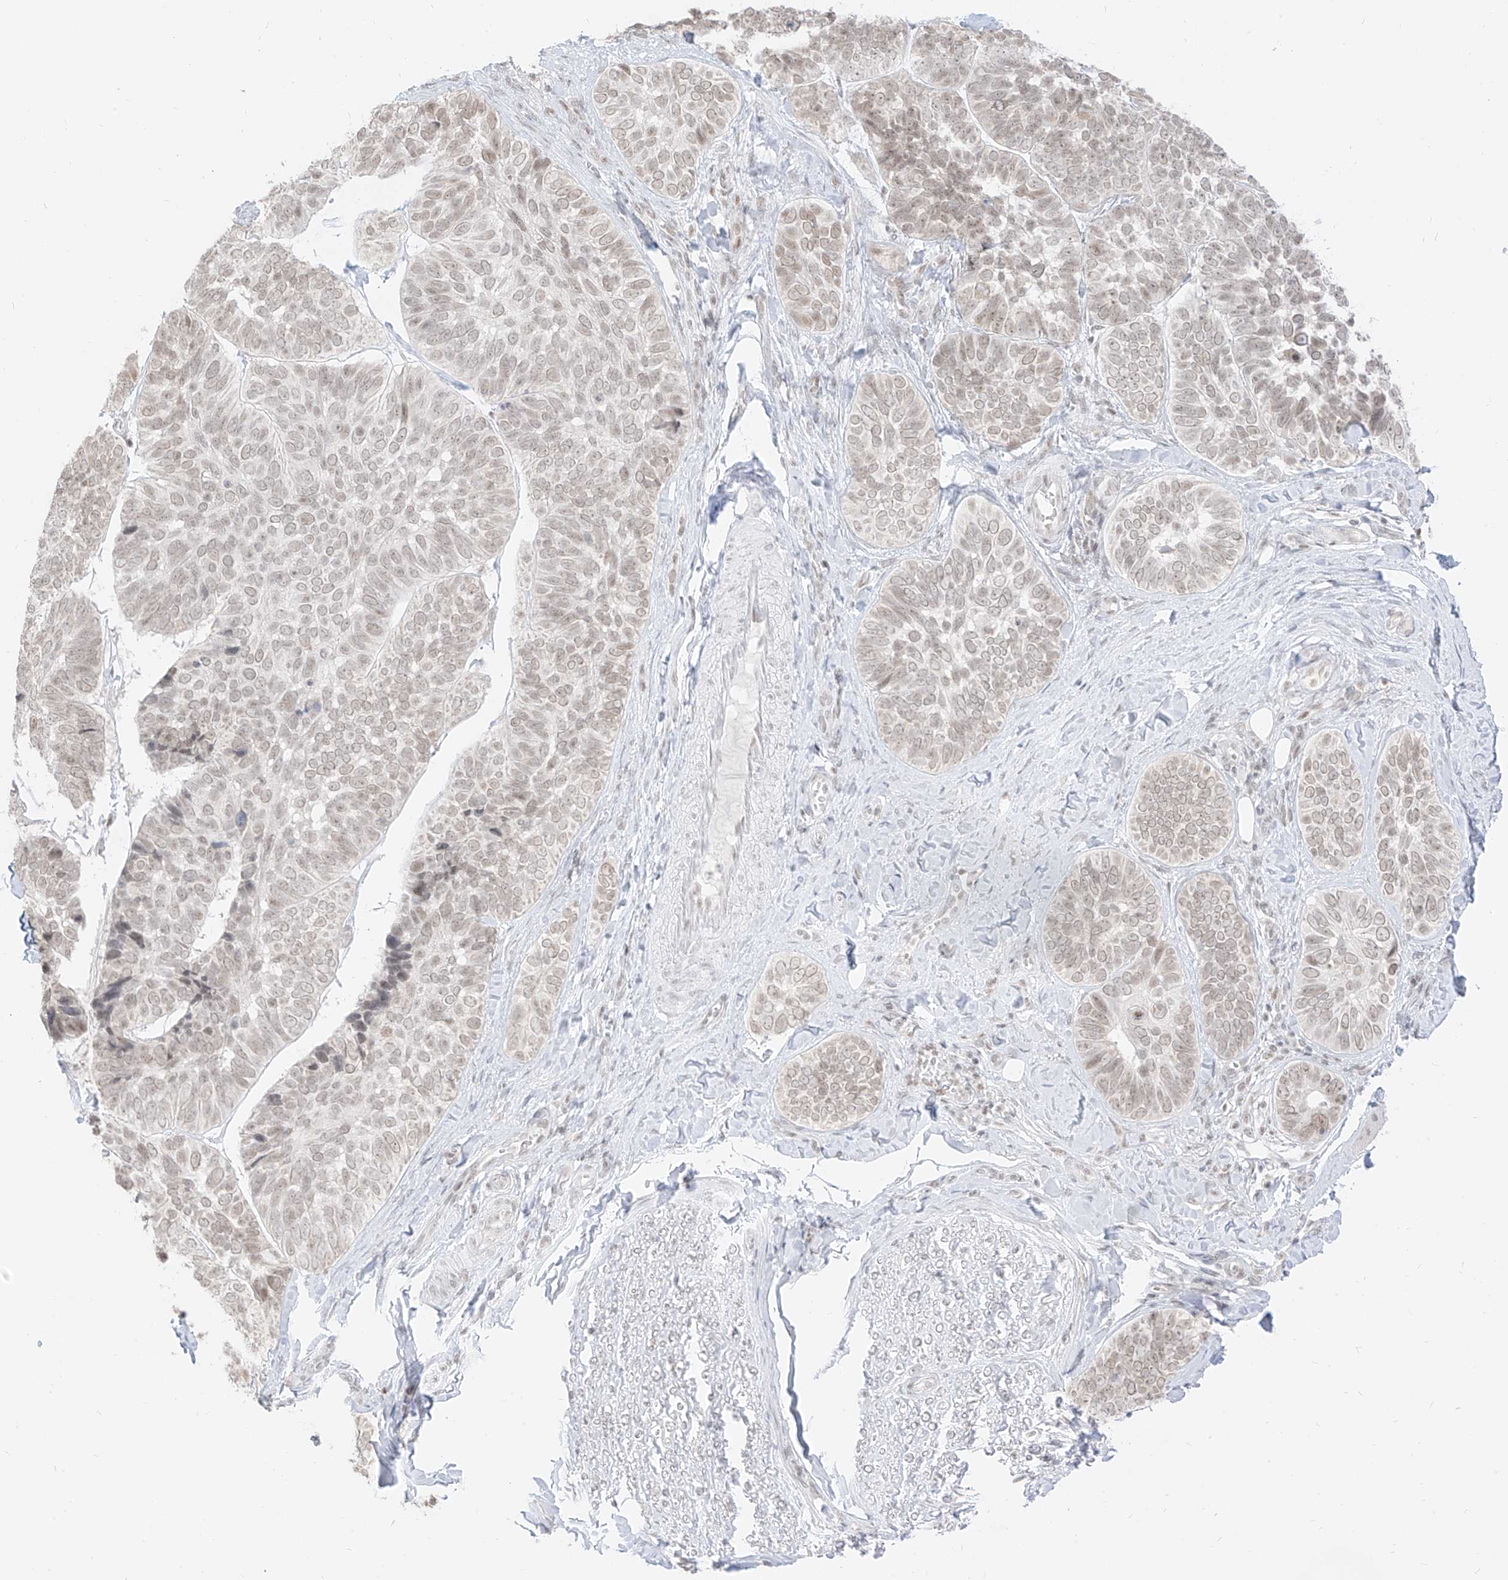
{"staining": {"intensity": "weak", "quantity": ">75%", "location": "nuclear"}, "tissue": "skin cancer", "cell_type": "Tumor cells", "image_type": "cancer", "snomed": [{"axis": "morphology", "description": "Basal cell carcinoma"}, {"axis": "topography", "description": "Skin"}], "caption": "High-power microscopy captured an immunohistochemistry histopathology image of skin cancer, revealing weak nuclear positivity in approximately >75% of tumor cells.", "gene": "SUPT5H", "patient": {"sex": "male", "age": 62}}